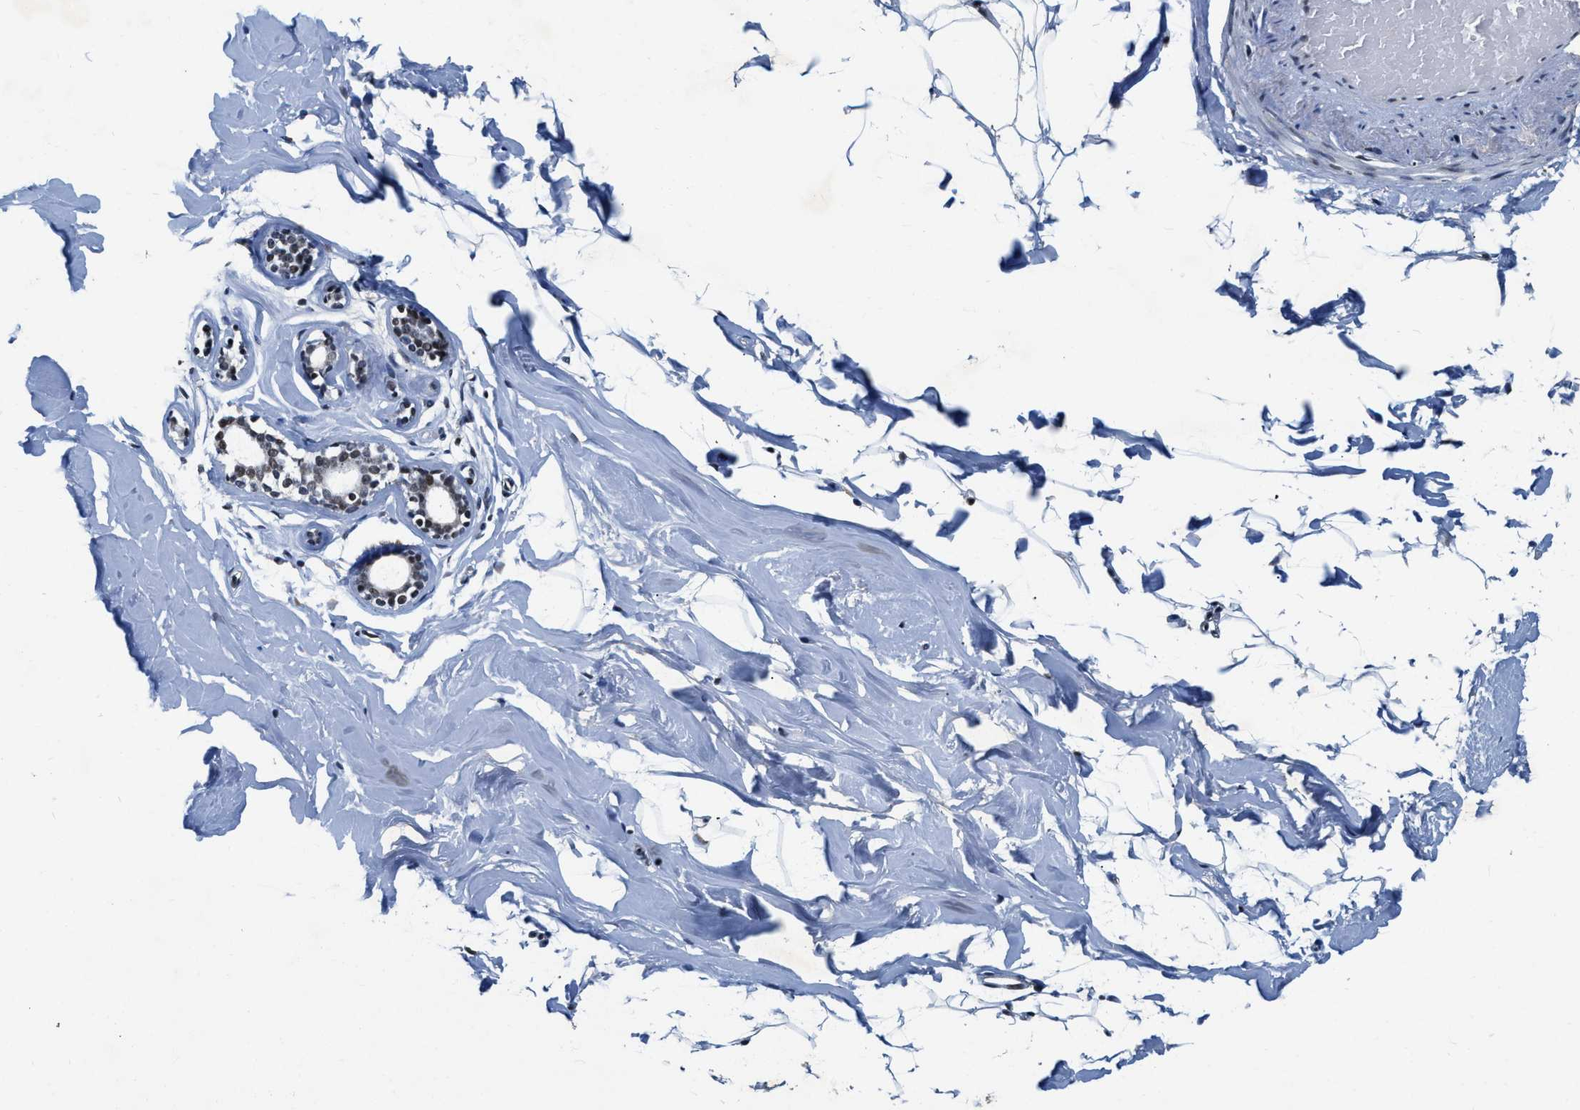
{"staining": {"intensity": "negative", "quantity": "none", "location": "none"}, "tissue": "adipose tissue", "cell_type": "Adipocytes", "image_type": "normal", "snomed": [{"axis": "morphology", "description": "Normal tissue, NOS"}, {"axis": "topography", "description": "Breast"}, {"axis": "topography", "description": "Soft tissue"}], "caption": "An IHC image of normal adipose tissue is shown. There is no staining in adipocytes of adipose tissue. (DAB IHC with hematoxylin counter stain).", "gene": "CCNE1", "patient": {"sex": "female", "age": 75}}